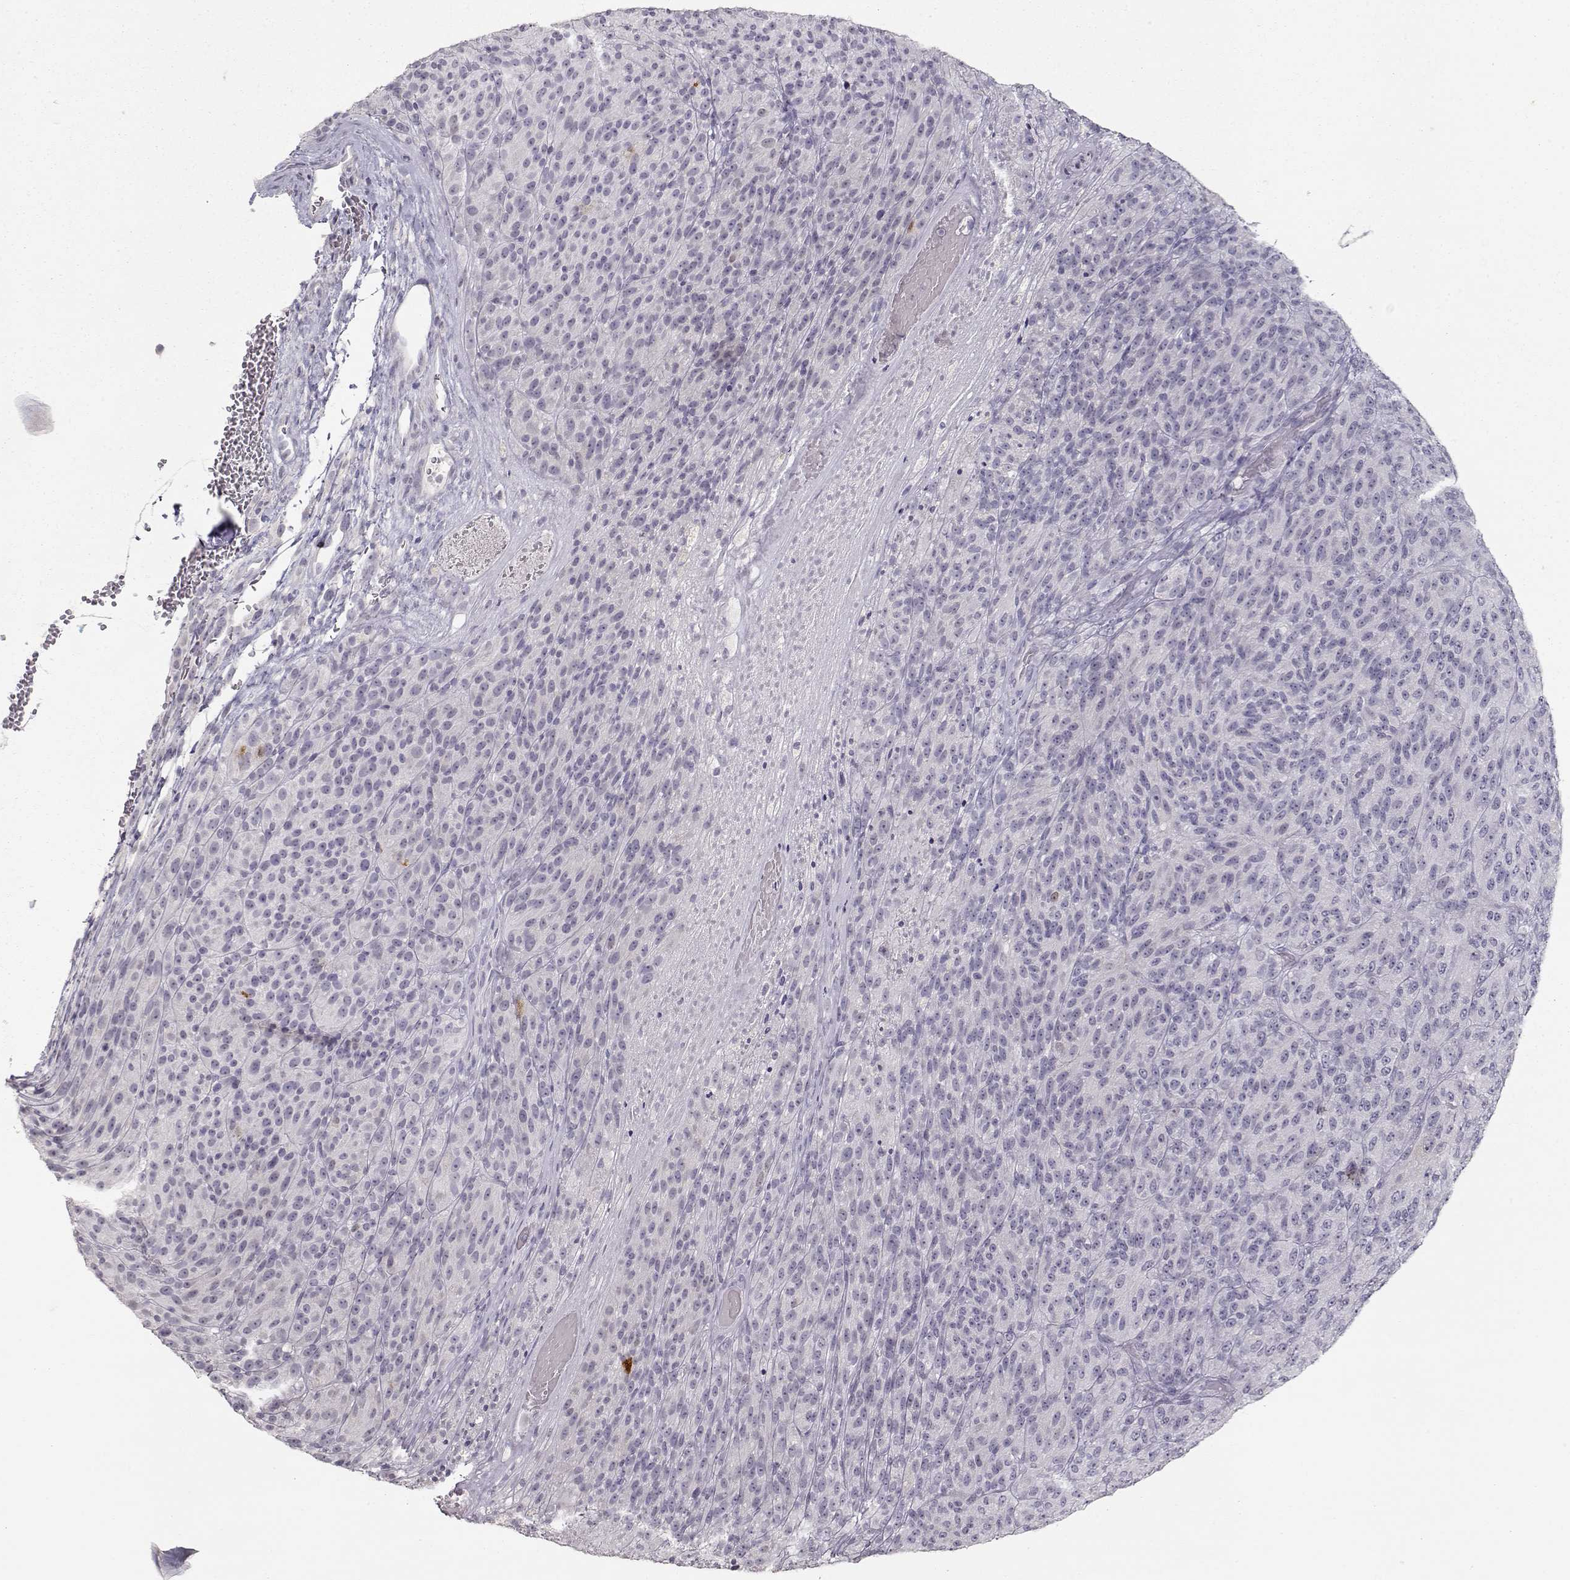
{"staining": {"intensity": "negative", "quantity": "none", "location": "none"}, "tissue": "melanoma", "cell_type": "Tumor cells", "image_type": "cancer", "snomed": [{"axis": "morphology", "description": "Malignant melanoma, Metastatic site"}, {"axis": "topography", "description": "Brain"}], "caption": "Immunohistochemical staining of human melanoma displays no significant staining in tumor cells.", "gene": "S100B", "patient": {"sex": "female", "age": 56}}